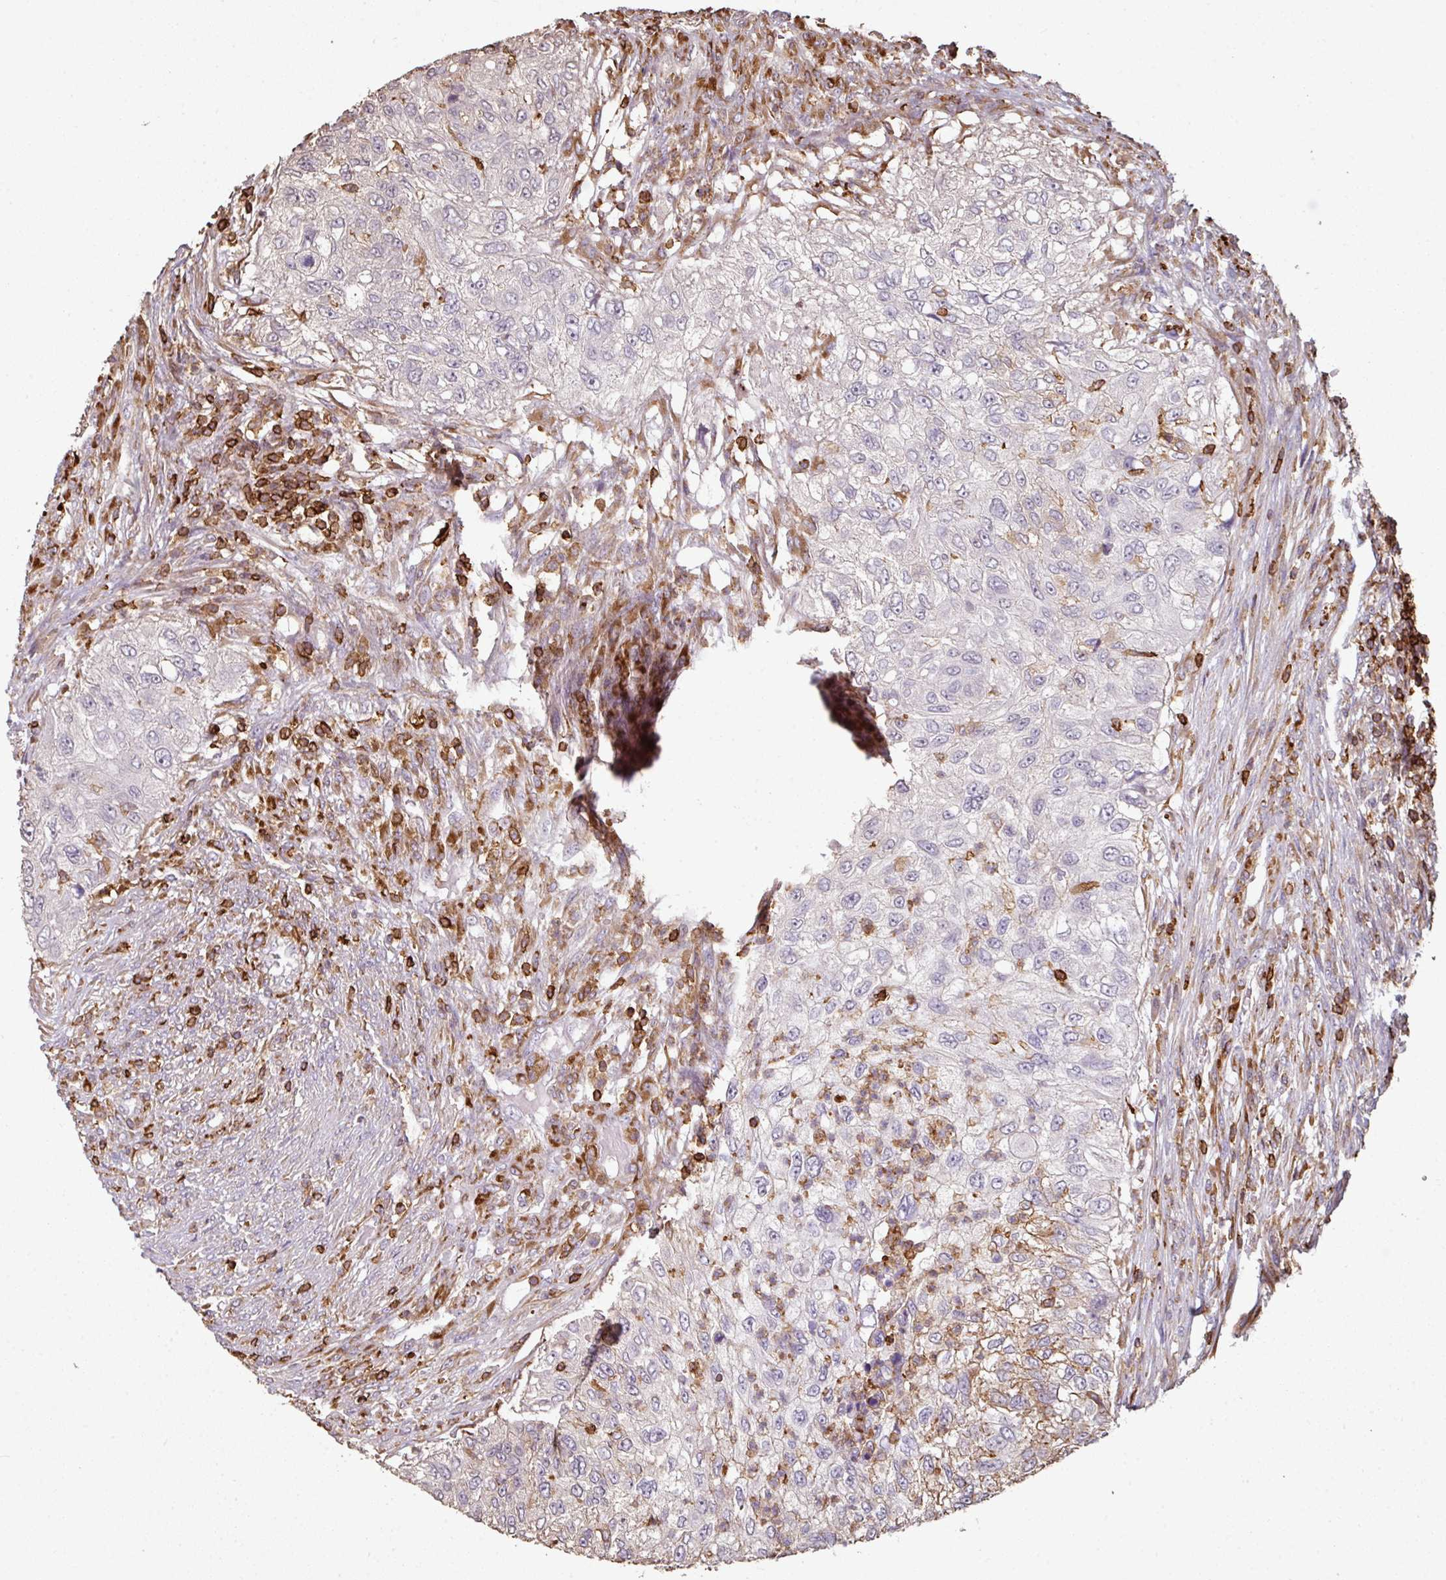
{"staining": {"intensity": "negative", "quantity": "none", "location": "none"}, "tissue": "urothelial cancer", "cell_type": "Tumor cells", "image_type": "cancer", "snomed": [{"axis": "morphology", "description": "Urothelial carcinoma, High grade"}, {"axis": "topography", "description": "Urinary bladder"}], "caption": "Tumor cells show no significant protein expression in urothelial cancer.", "gene": "OLFML2B", "patient": {"sex": "female", "age": 60}}